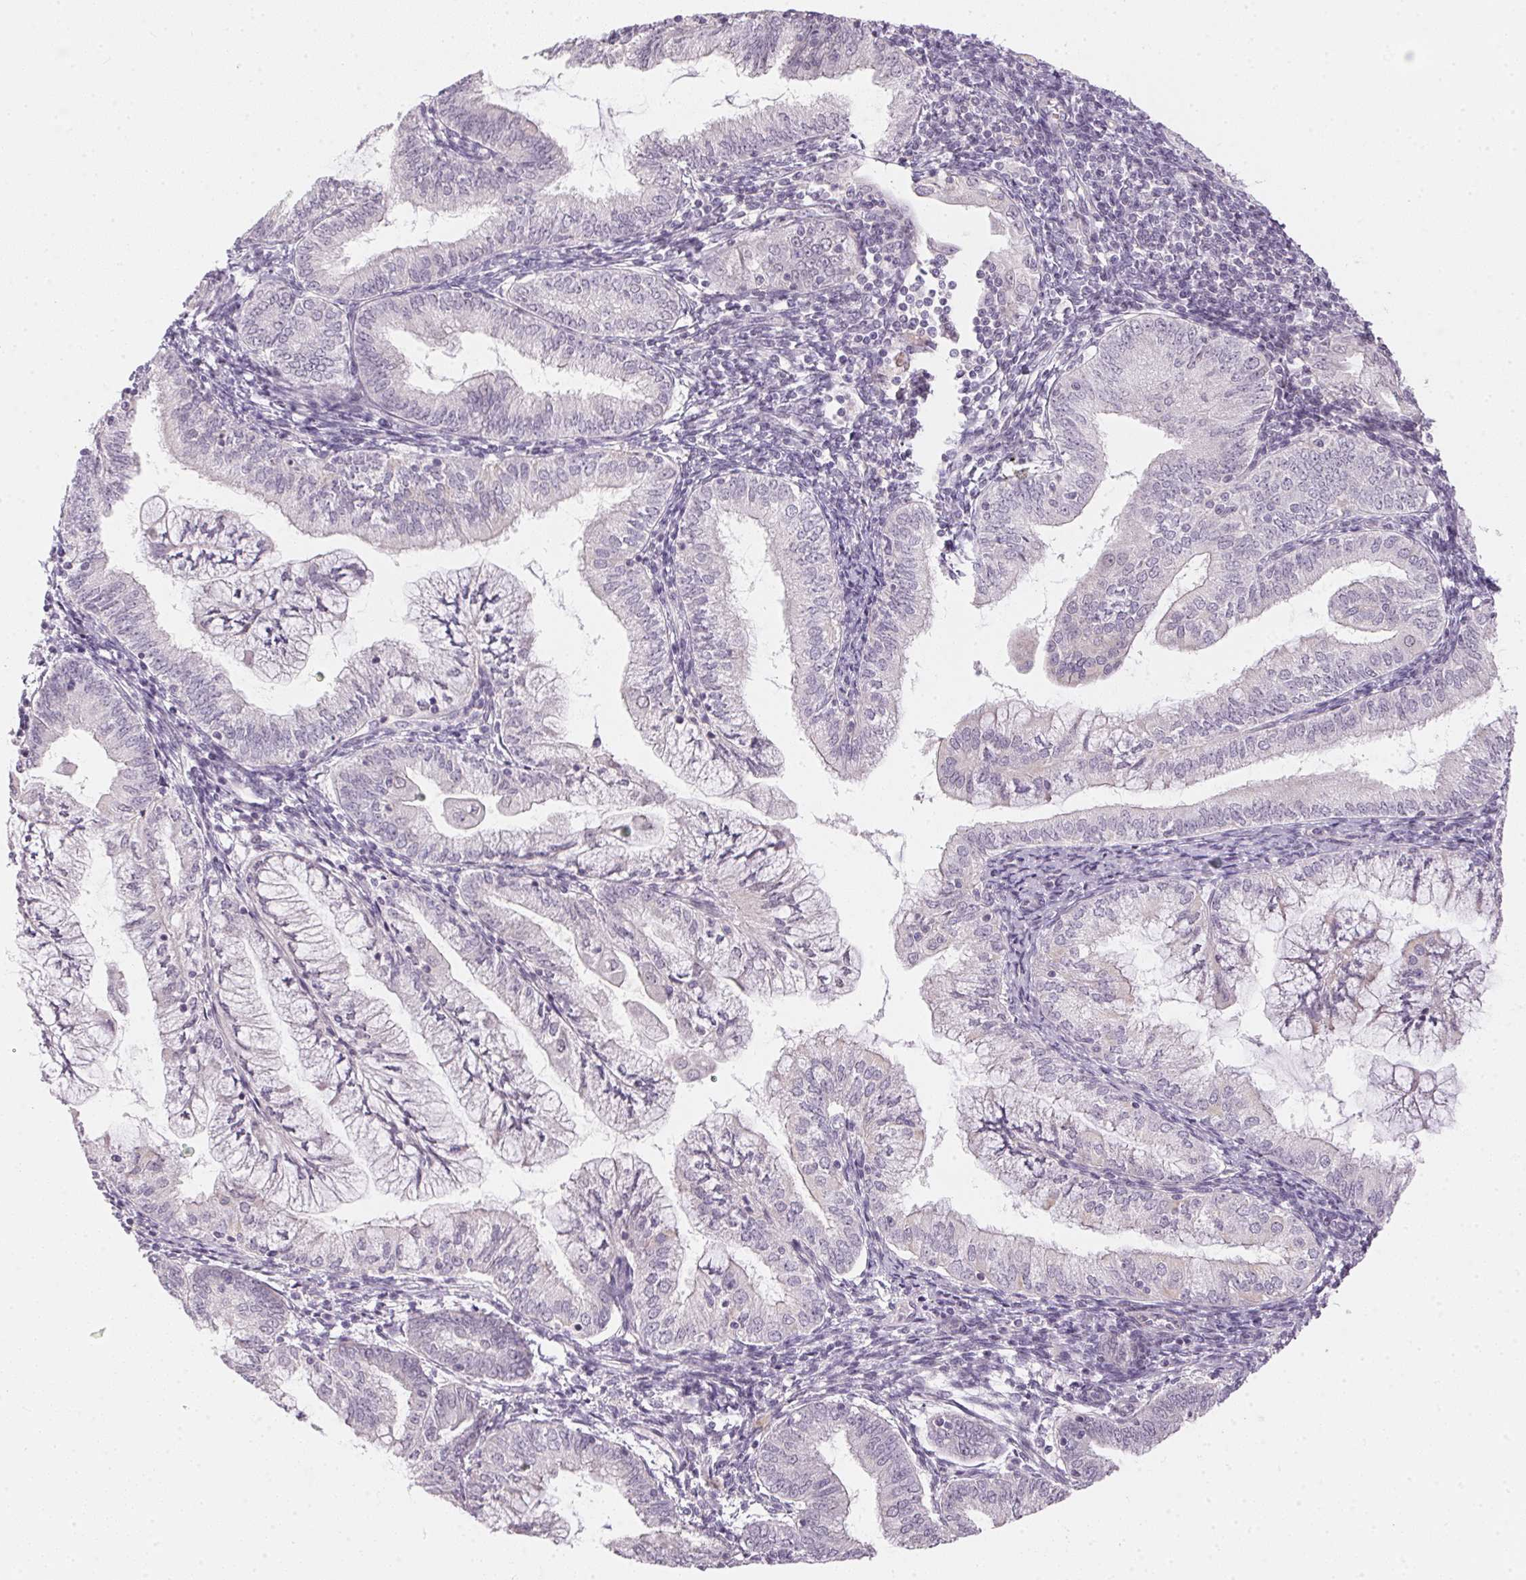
{"staining": {"intensity": "negative", "quantity": "none", "location": "none"}, "tissue": "endometrial cancer", "cell_type": "Tumor cells", "image_type": "cancer", "snomed": [{"axis": "morphology", "description": "Adenocarcinoma, NOS"}, {"axis": "topography", "description": "Endometrium"}], "caption": "The IHC histopathology image has no significant positivity in tumor cells of endometrial cancer (adenocarcinoma) tissue.", "gene": "GDAP1L1", "patient": {"sex": "female", "age": 55}}